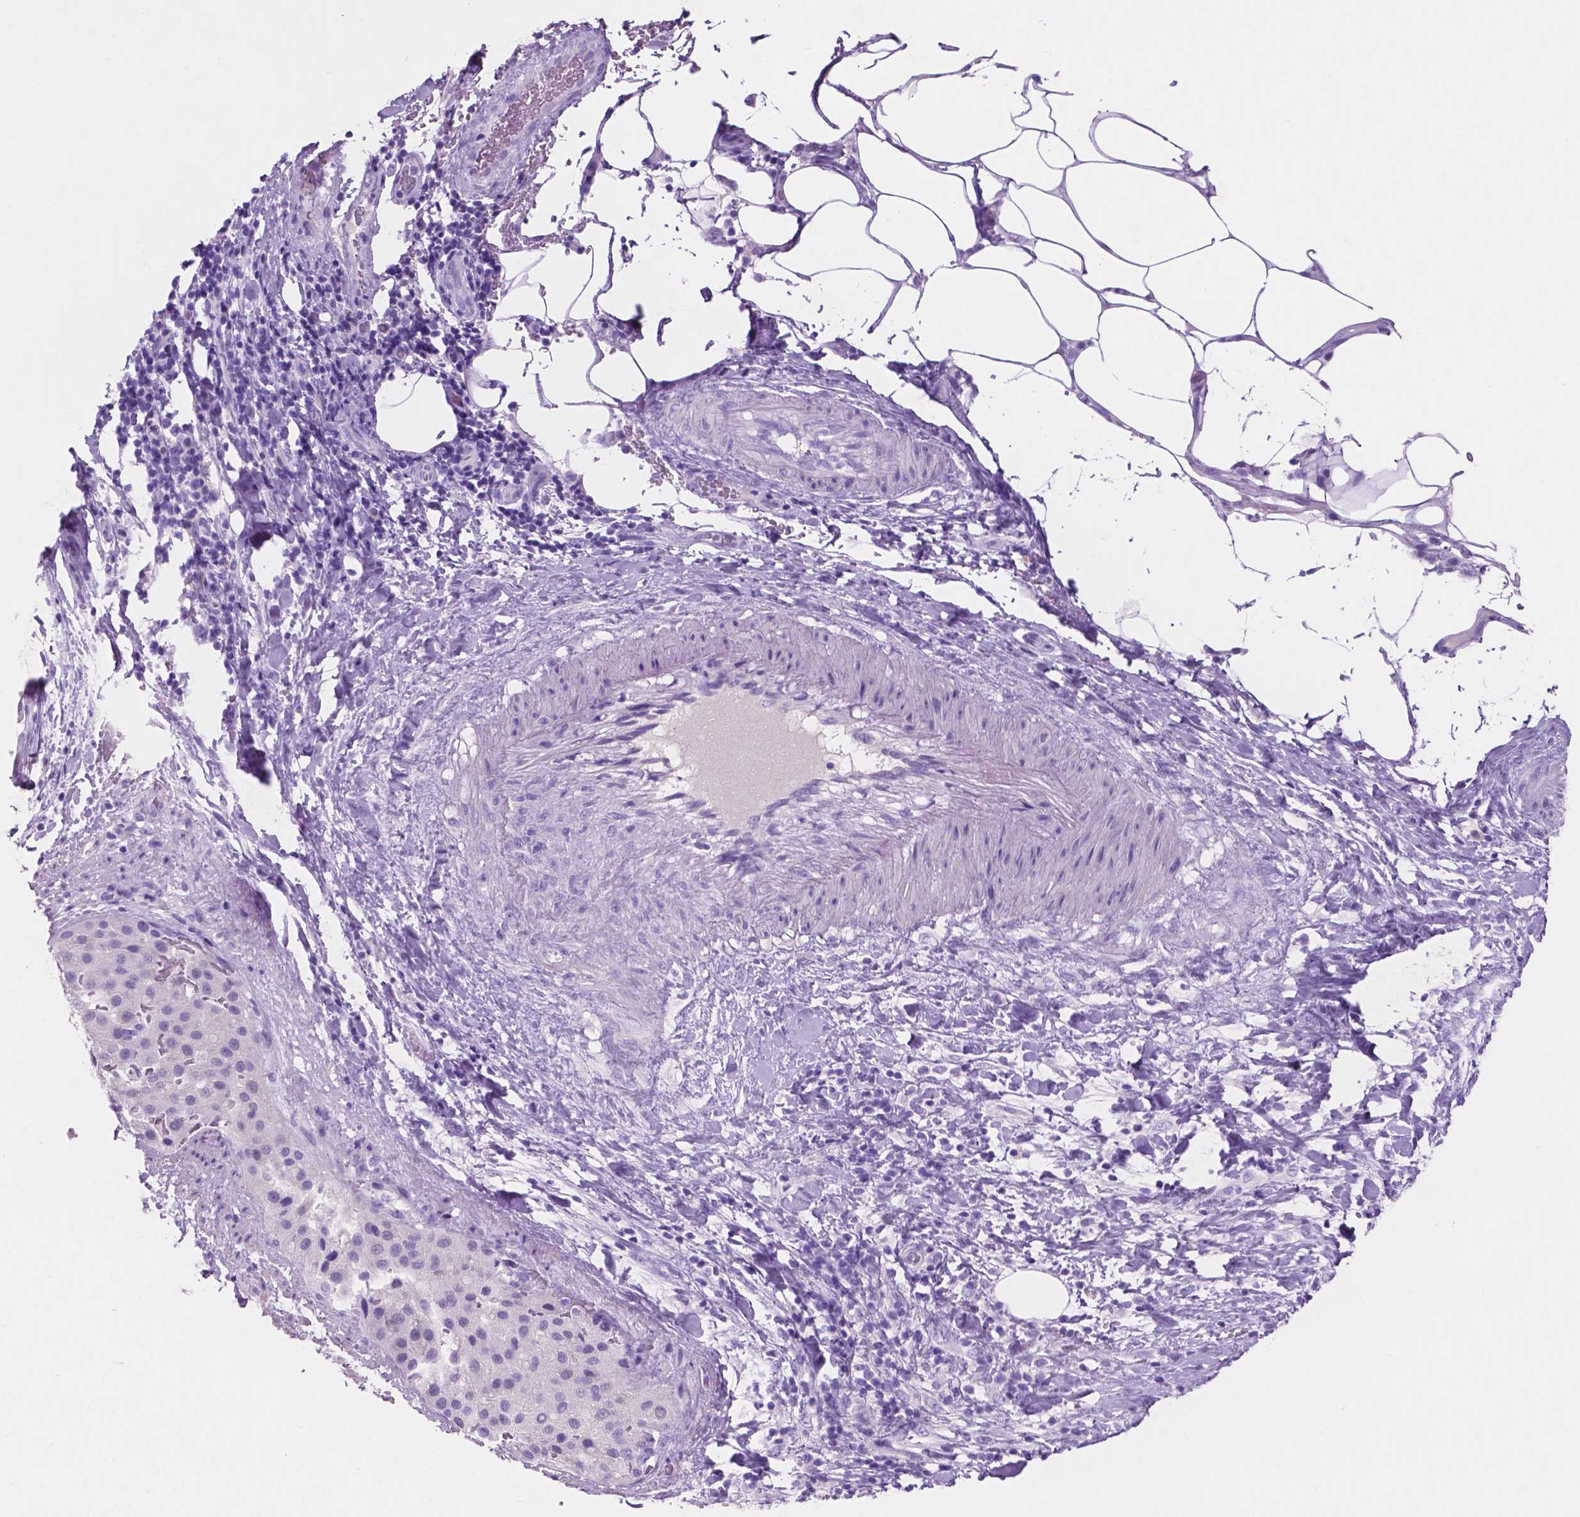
{"staining": {"intensity": "negative", "quantity": "none", "location": "none"}, "tissue": "melanoma", "cell_type": "Tumor cells", "image_type": "cancer", "snomed": [{"axis": "morphology", "description": "Malignant melanoma, Metastatic site"}, {"axis": "topography", "description": "Smooth muscle"}], "caption": "Immunohistochemical staining of melanoma exhibits no significant positivity in tumor cells.", "gene": "POU4F1", "patient": {"sex": "male", "age": 41}}